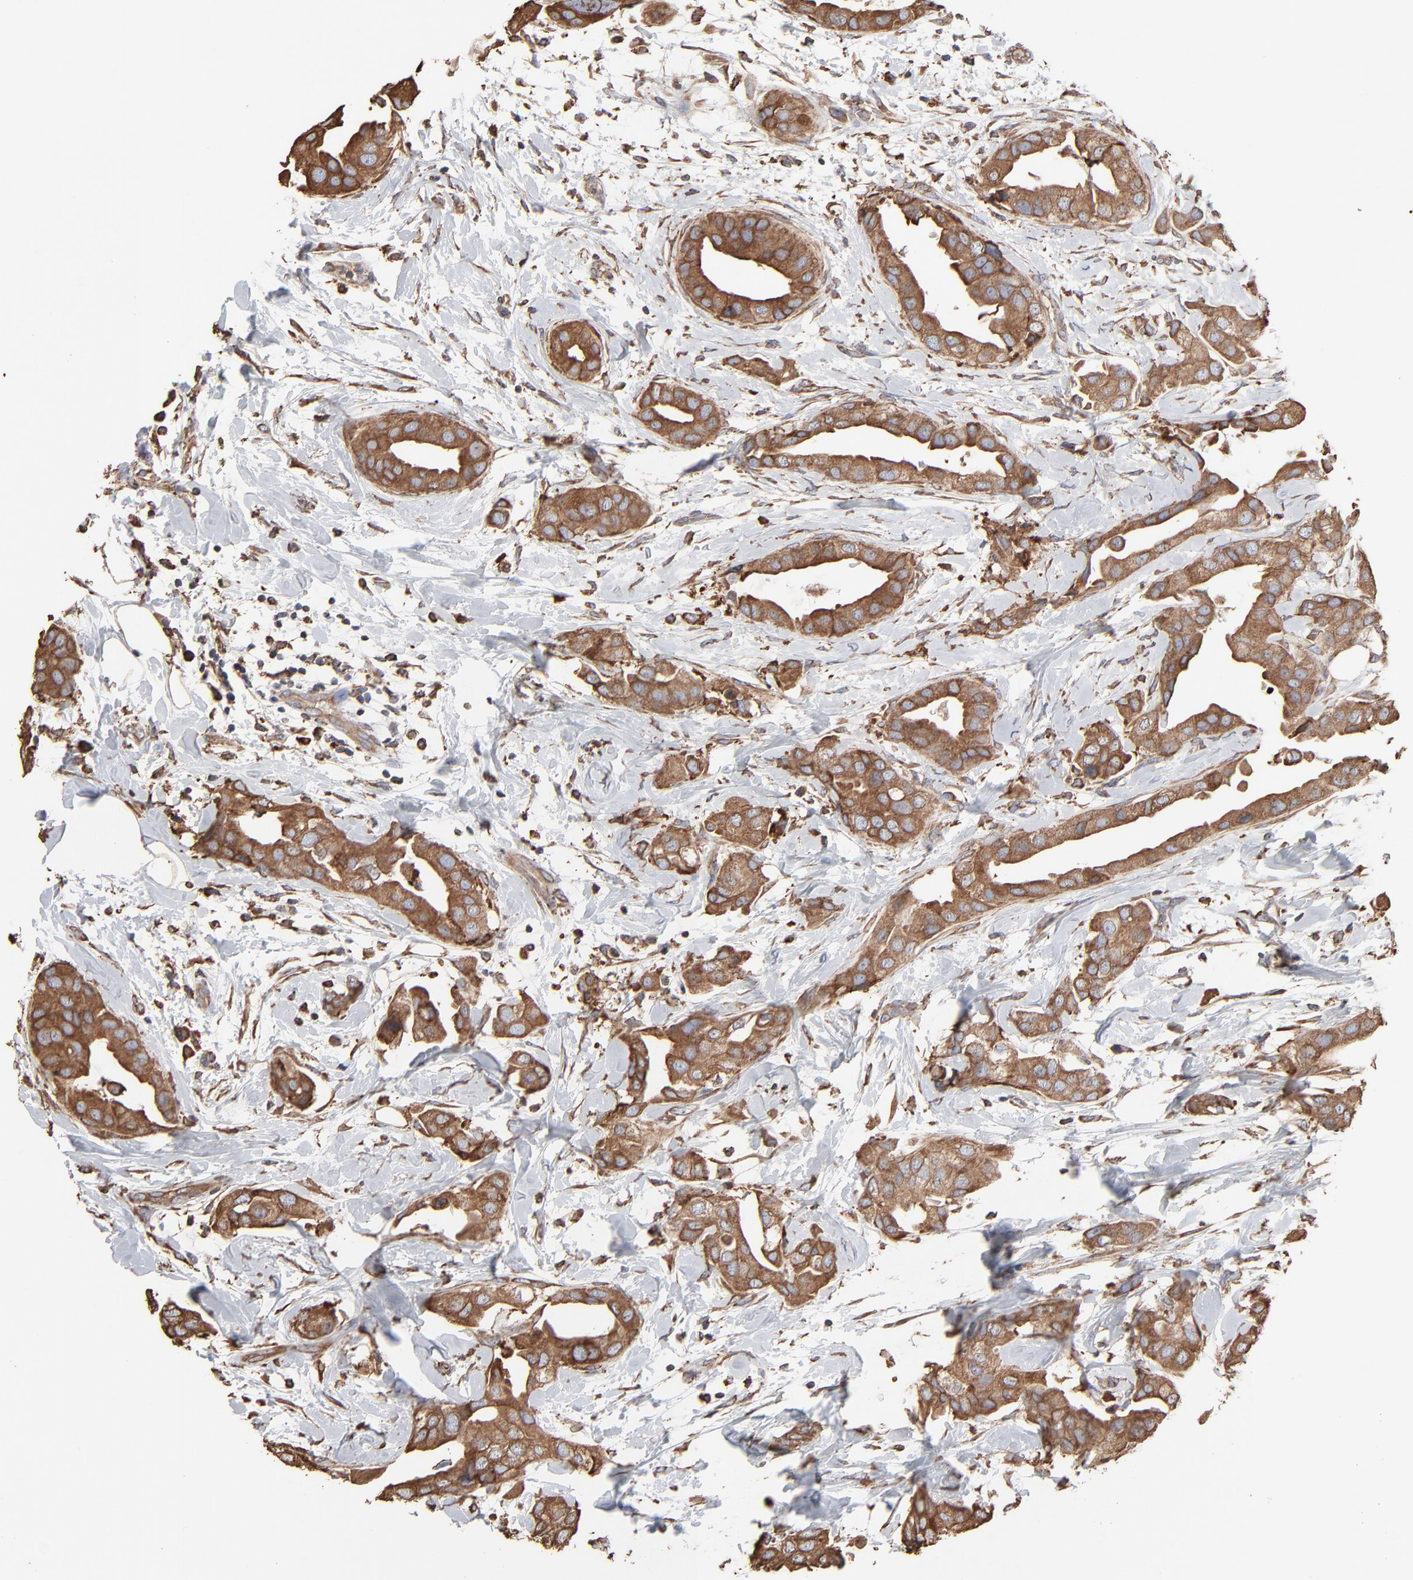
{"staining": {"intensity": "moderate", "quantity": ">75%", "location": "cytoplasmic/membranous"}, "tissue": "breast cancer", "cell_type": "Tumor cells", "image_type": "cancer", "snomed": [{"axis": "morphology", "description": "Duct carcinoma"}, {"axis": "topography", "description": "Breast"}], "caption": "DAB (3,3'-diaminobenzidine) immunohistochemical staining of human breast cancer (infiltrating ductal carcinoma) reveals moderate cytoplasmic/membranous protein positivity in approximately >75% of tumor cells. (brown staining indicates protein expression, while blue staining denotes nuclei).", "gene": "PDIA3", "patient": {"sex": "female", "age": 40}}